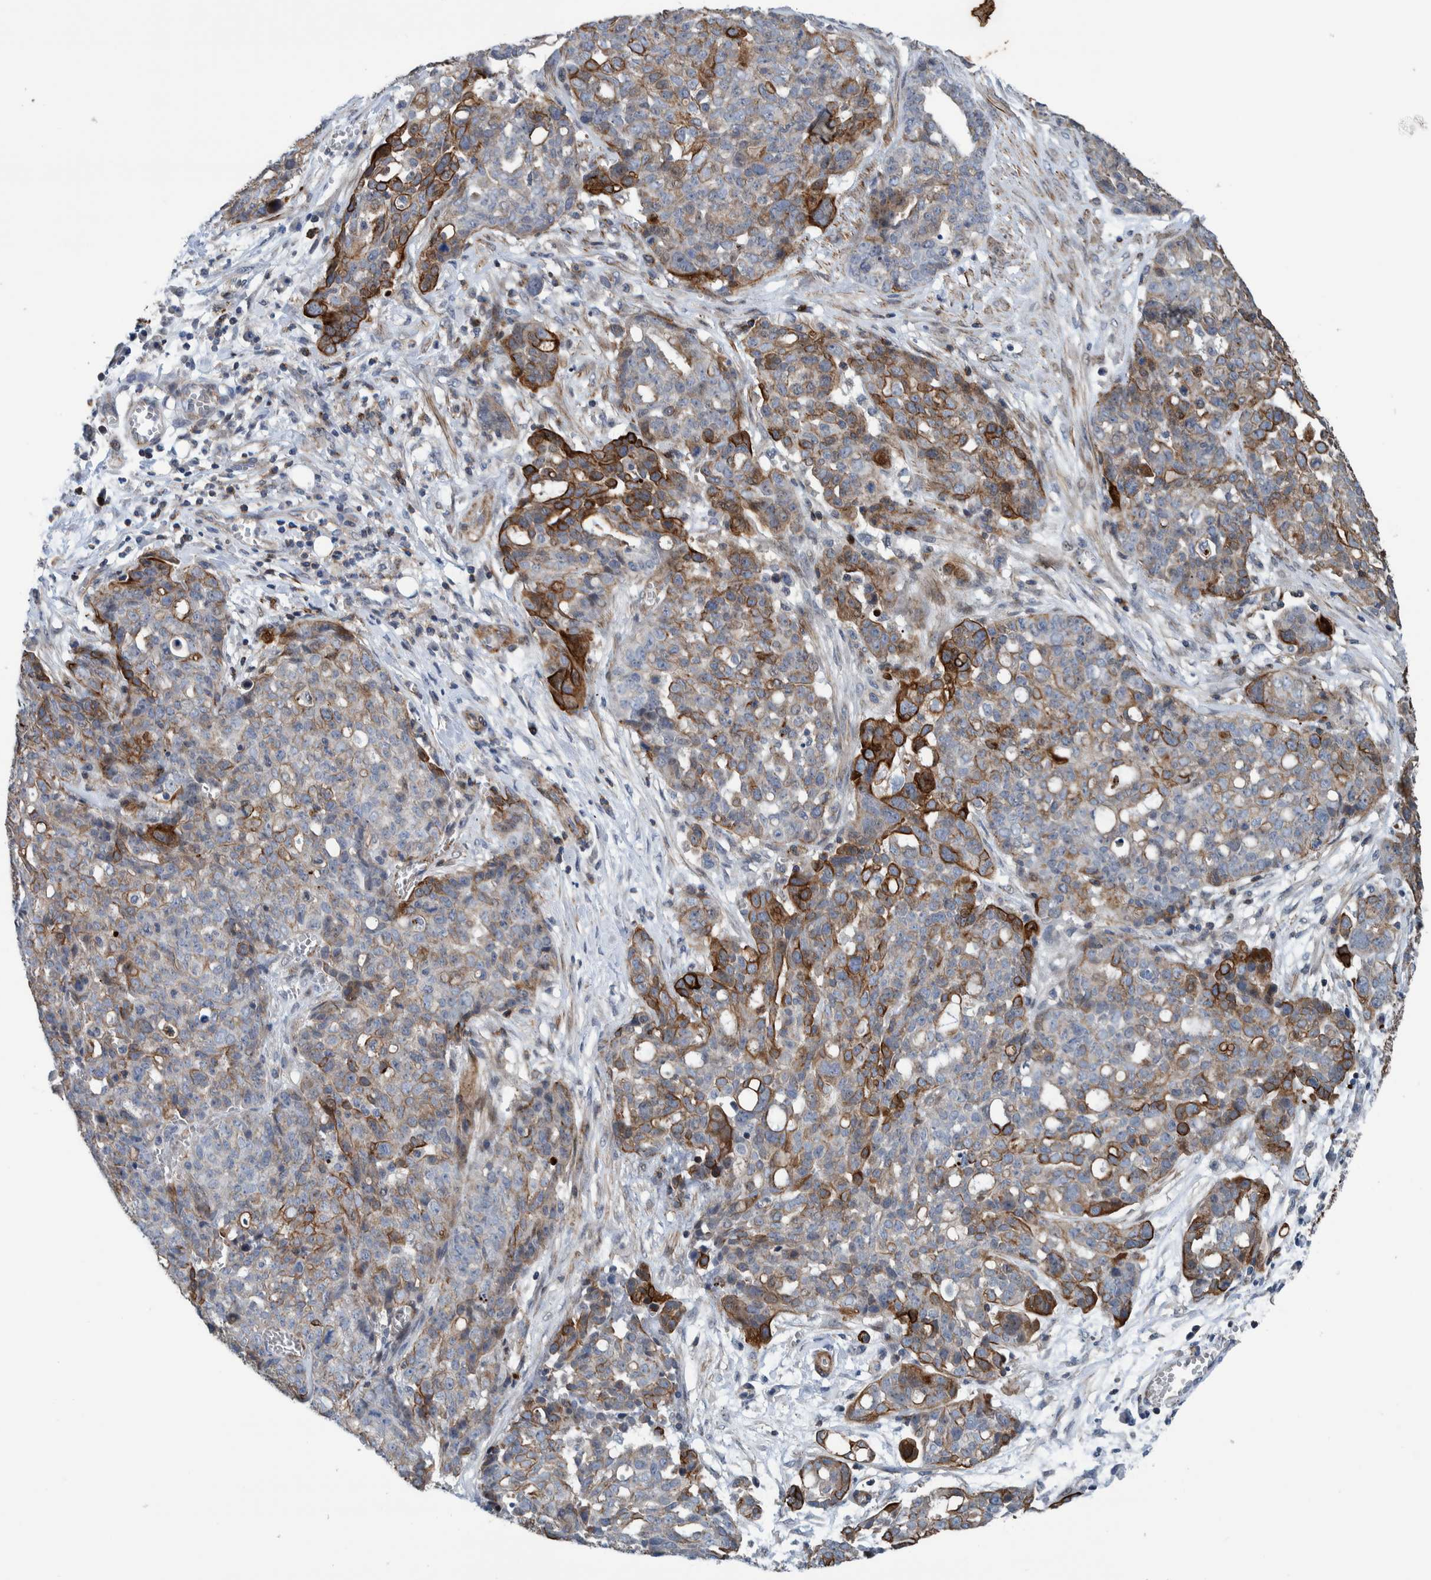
{"staining": {"intensity": "strong", "quantity": "<25%", "location": "cytoplasmic/membranous"}, "tissue": "ovarian cancer", "cell_type": "Tumor cells", "image_type": "cancer", "snomed": [{"axis": "morphology", "description": "Cystadenocarcinoma, serous, NOS"}, {"axis": "topography", "description": "Soft tissue"}, {"axis": "topography", "description": "Ovary"}], "caption": "High-power microscopy captured an immunohistochemistry image of ovarian serous cystadenocarcinoma, revealing strong cytoplasmic/membranous staining in approximately <25% of tumor cells.", "gene": "MKS1", "patient": {"sex": "female", "age": 57}}